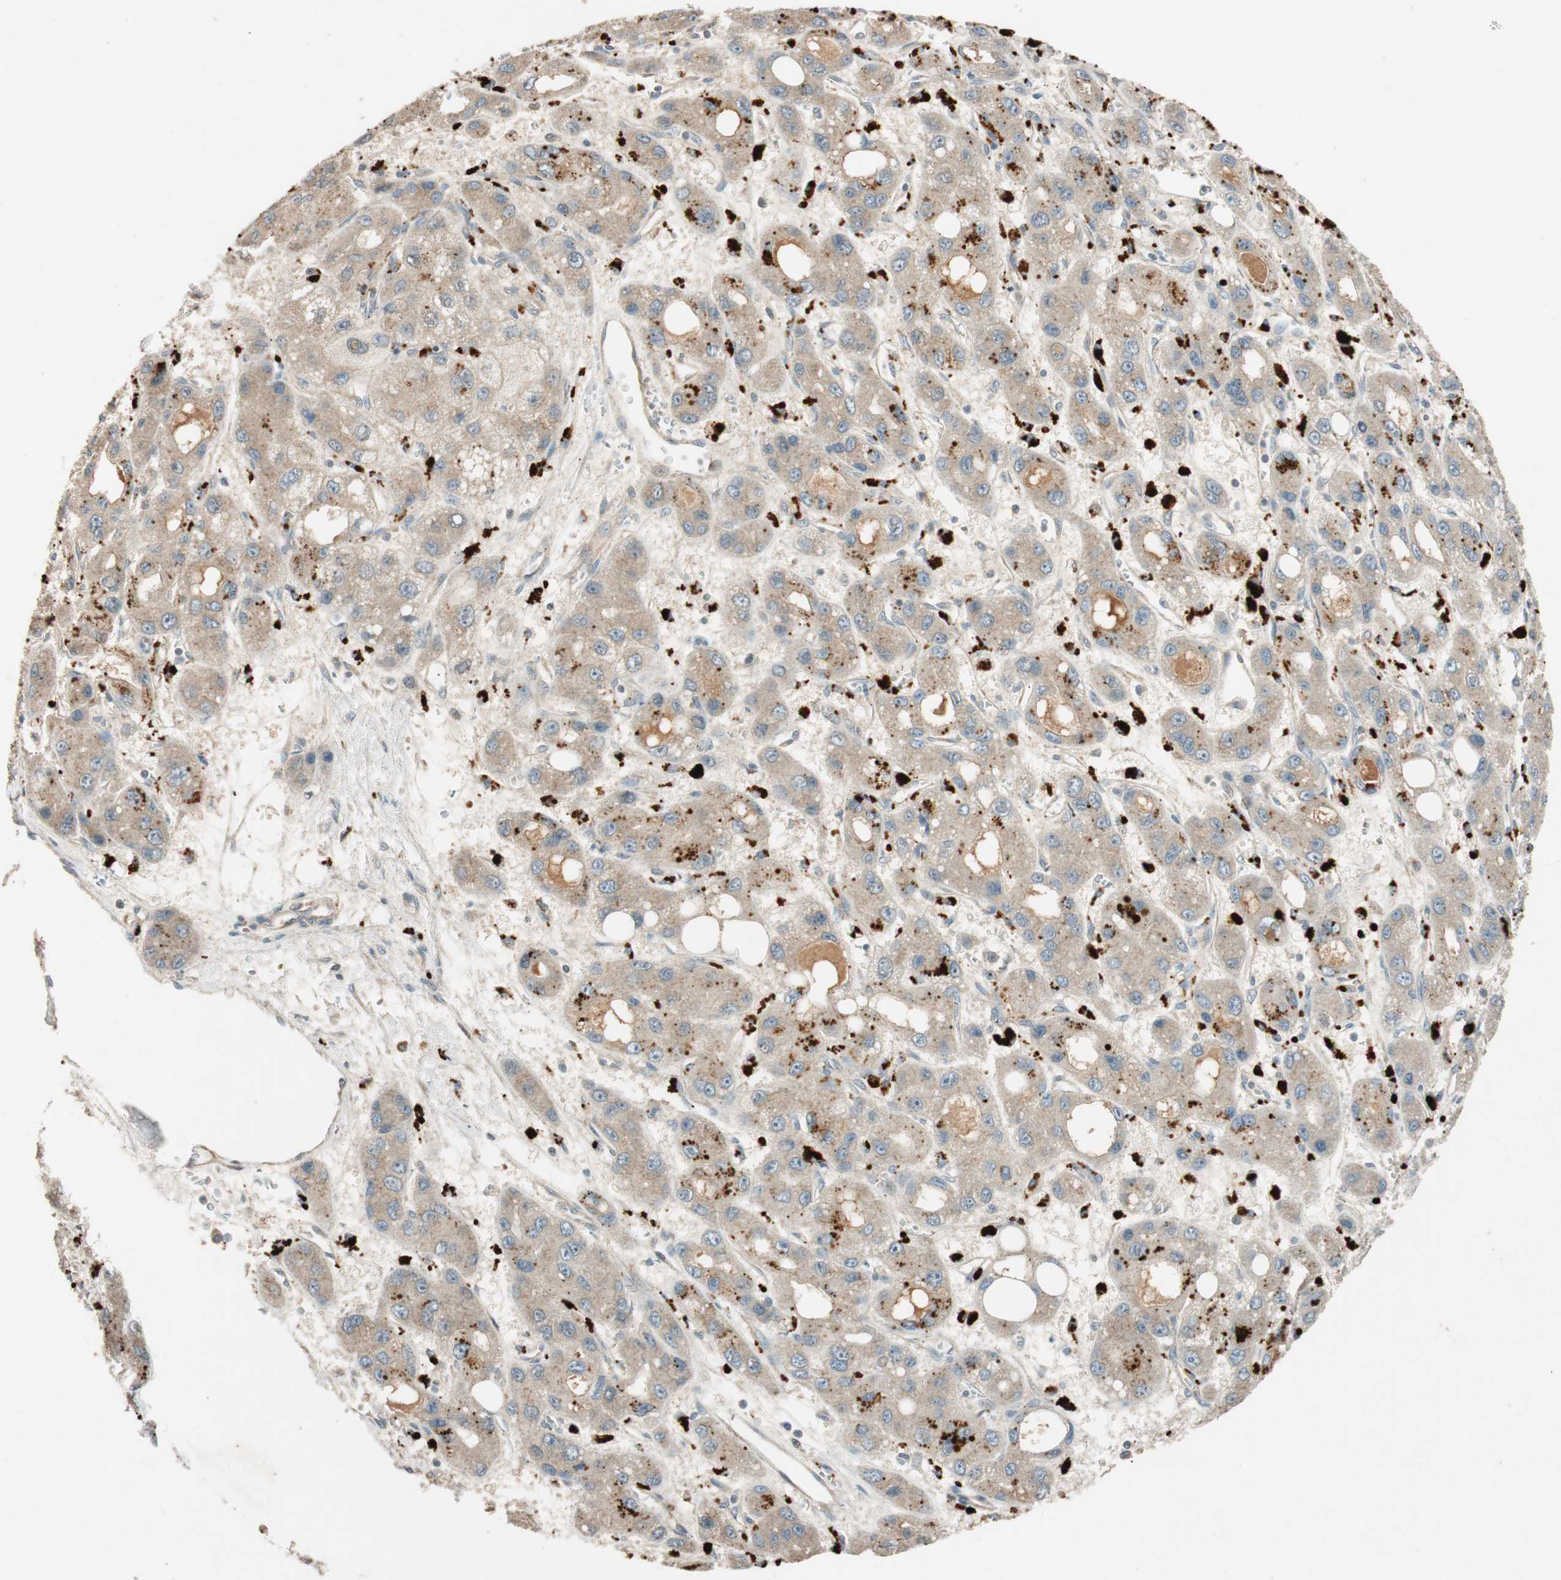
{"staining": {"intensity": "strong", "quantity": "<25%", "location": "cytoplasmic/membranous"}, "tissue": "liver cancer", "cell_type": "Tumor cells", "image_type": "cancer", "snomed": [{"axis": "morphology", "description": "Carcinoma, Hepatocellular, NOS"}, {"axis": "topography", "description": "Liver"}], "caption": "This is an image of IHC staining of liver cancer (hepatocellular carcinoma), which shows strong staining in the cytoplasmic/membranous of tumor cells.", "gene": "GLB1", "patient": {"sex": "male", "age": 55}}